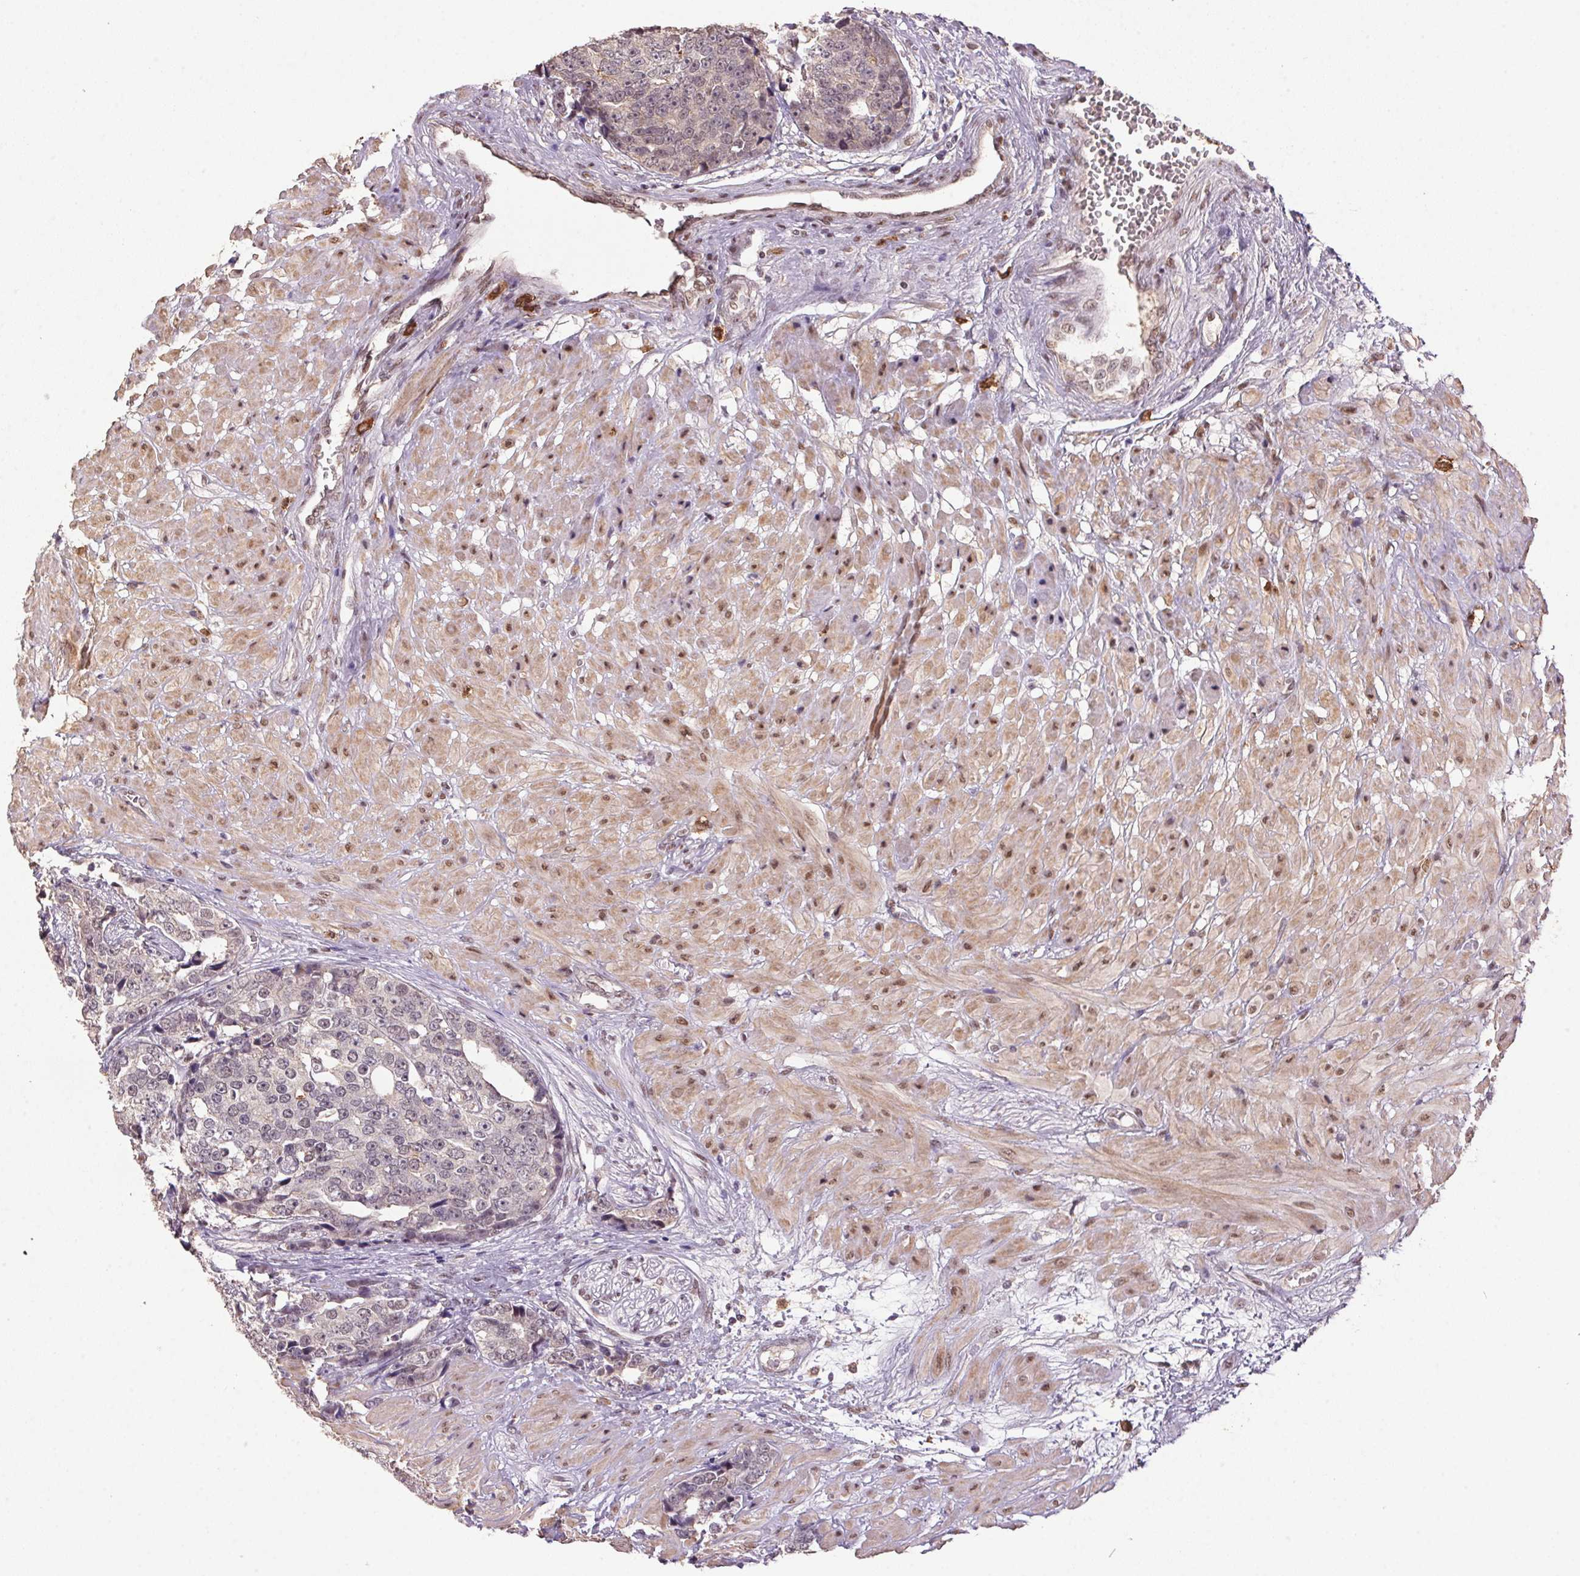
{"staining": {"intensity": "moderate", "quantity": "<25%", "location": "cytoplasmic/membranous"}, "tissue": "prostate cancer", "cell_type": "Tumor cells", "image_type": "cancer", "snomed": [{"axis": "morphology", "description": "Adenocarcinoma, High grade"}, {"axis": "topography", "description": "Prostate"}], "caption": "An immunohistochemistry histopathology image of tumor tissue is shown. Protein staining in brown labels moderate cytoplasmic/membranous positivity in prostate high-grade adenocarcinoma within tumor cells. Immunohistochemistry (ihc) stains the protein in brown and the nuclei are stained blue.", "gene": "ZBTB4", "patient": {"sex": "male", "age": 71}}